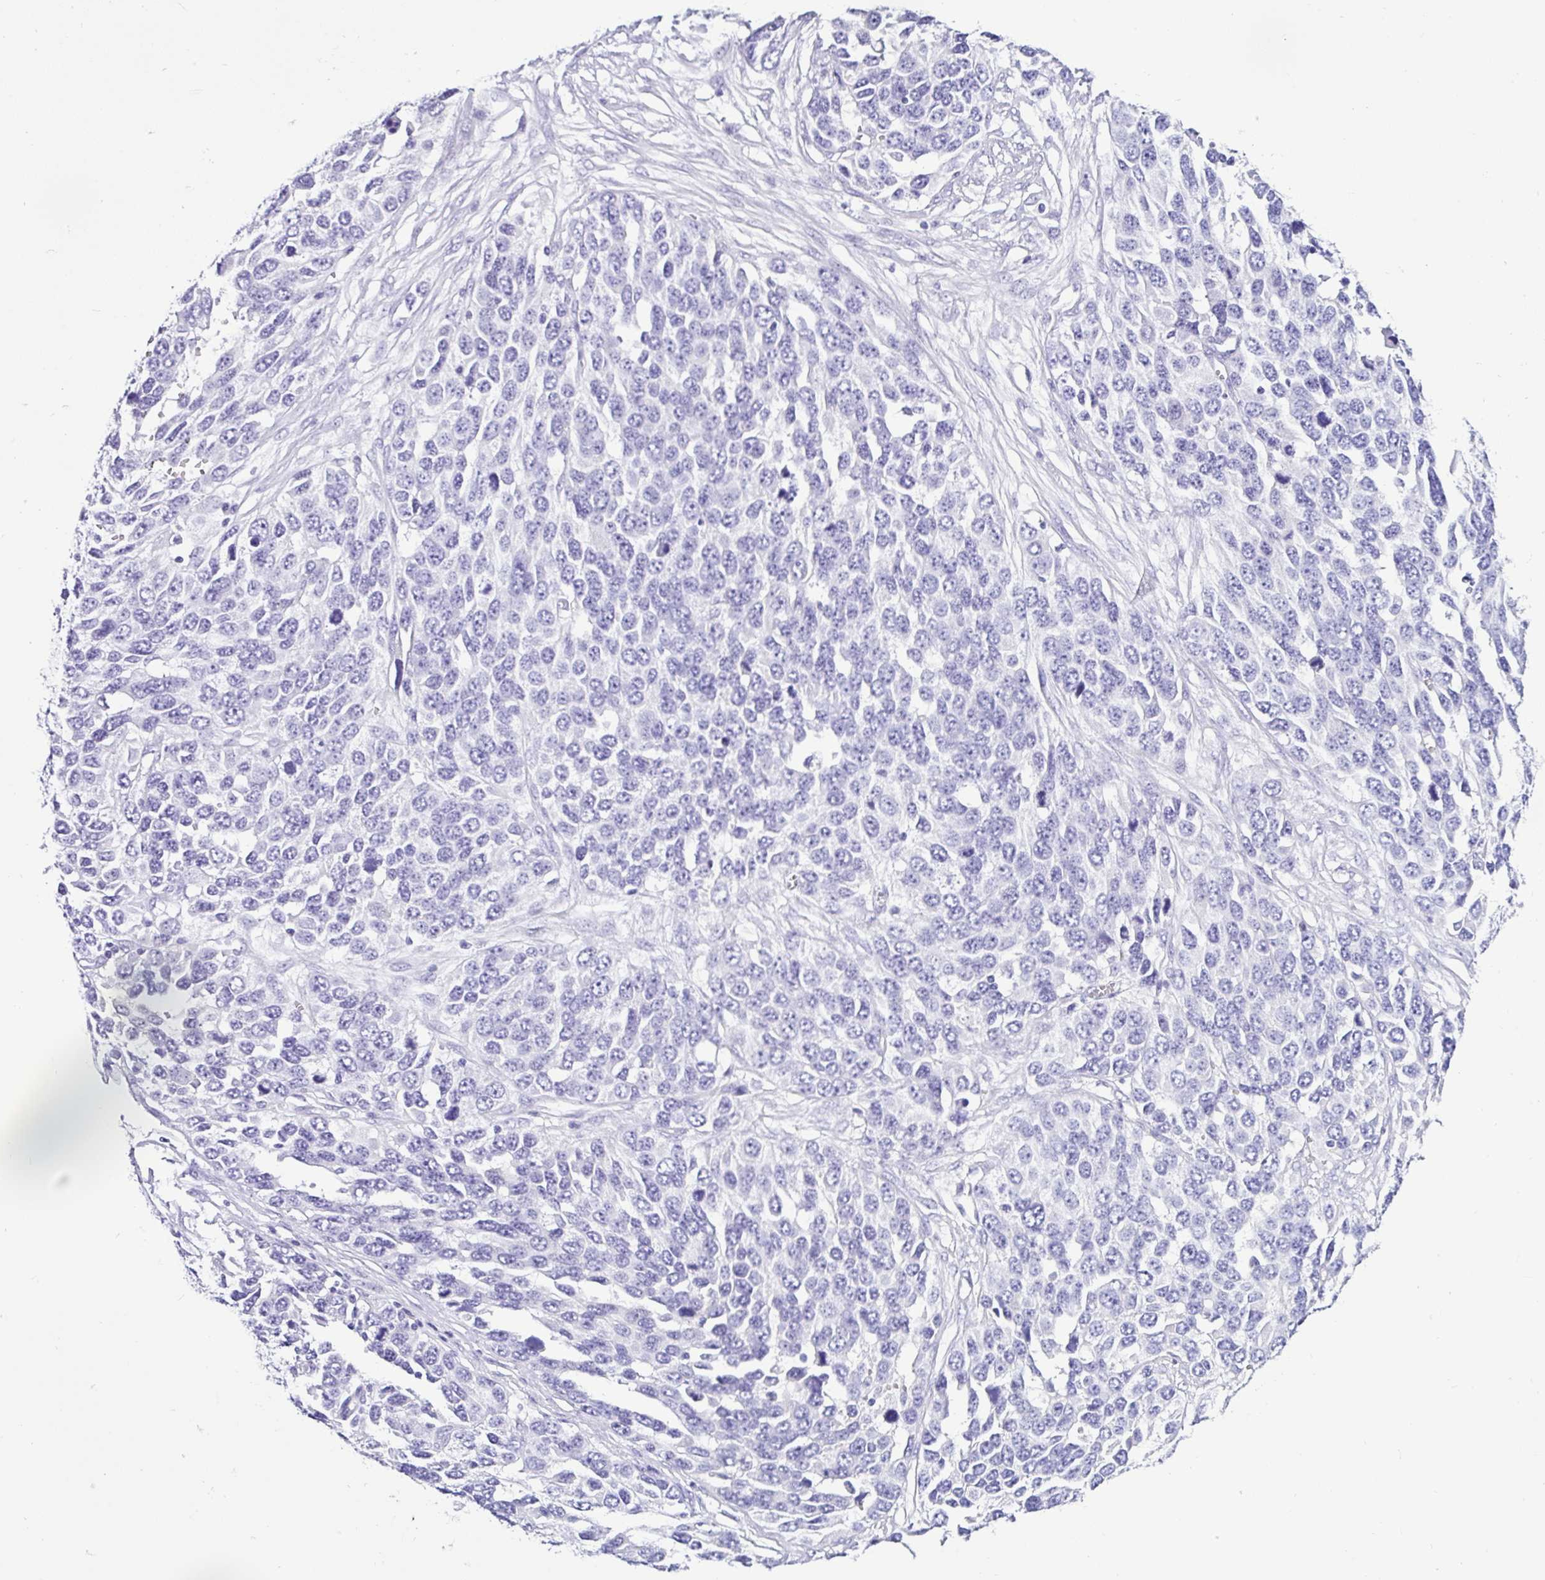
{"staining": {"intensity": "negative", "quantity": "none", "location": "none"}, "tissue": "ovarian cancer", "cell_type": "Tumor cells", "image_type": "cancer", "snomed": [{"axis": "morphology", "description": "Cystadenocarcinoma, serous, NOS"}, {"axis": "topography", "description": "Ovary"}], "caption": "IHC micrograph of ovarian cancer (serous cystadenocarcinoma) stained for a protein (brown), which displays no expression in tumor cells.", "gene": "CYP19A1", "patient": {"sex": "female", "age": 76}}